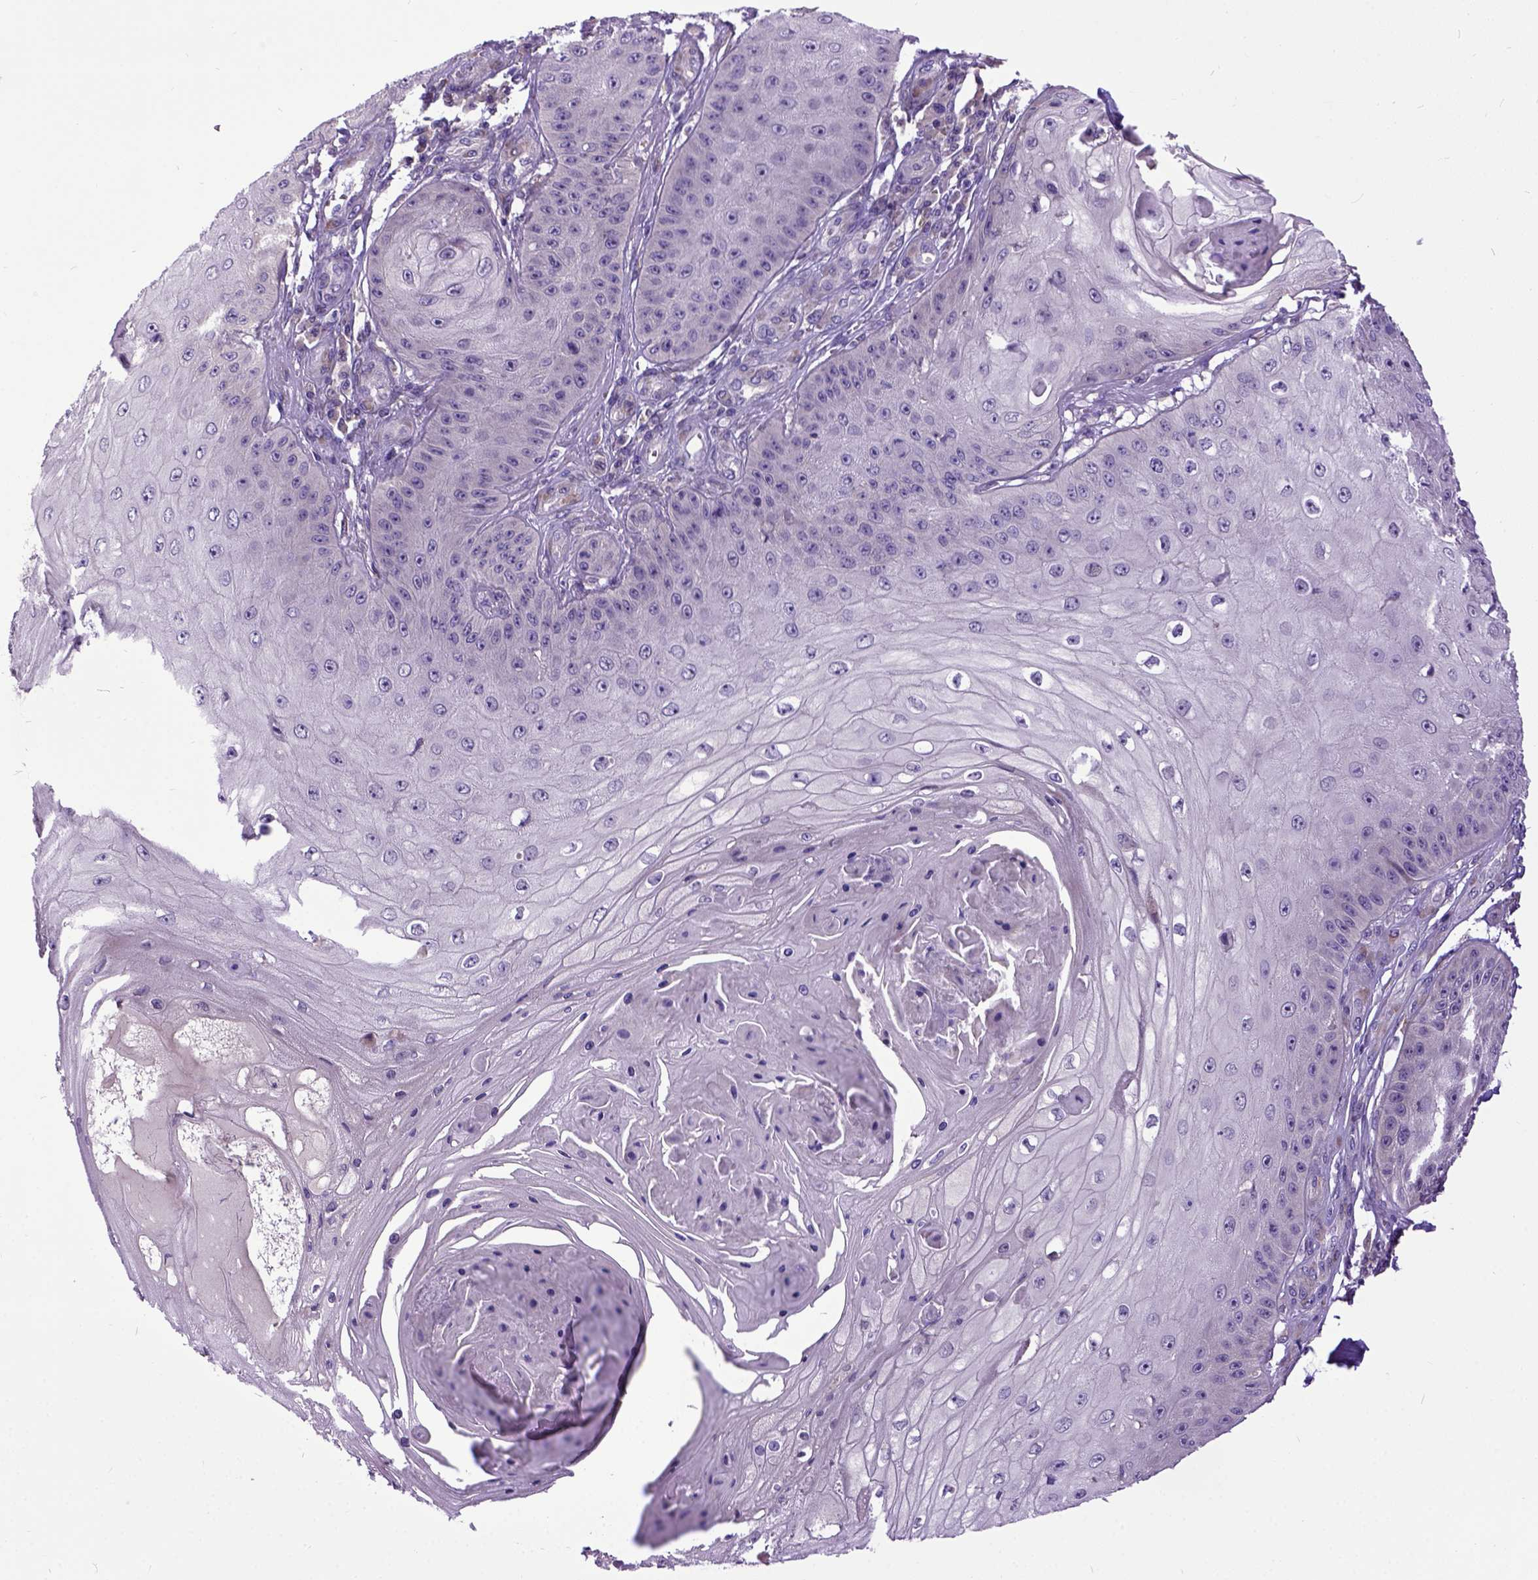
{"staining": {"intensity": "negative", "quantity": "none", "location": "none"}, "tissue": "skin cancer", "cell_type": "Tumor cells", "image_type": "cancer", "snomed": [{"axis": "morphology", "description": "Squamous cell carcinoma, NOS"}, {"axis": "topography", "description": "Skin"}], "caption": "Immunohistochemical staining of skin cancer demonstrates no significant staining in tumor cells.", "gene": "NEK5", "patient": {"sex": "male", "age": 70}}